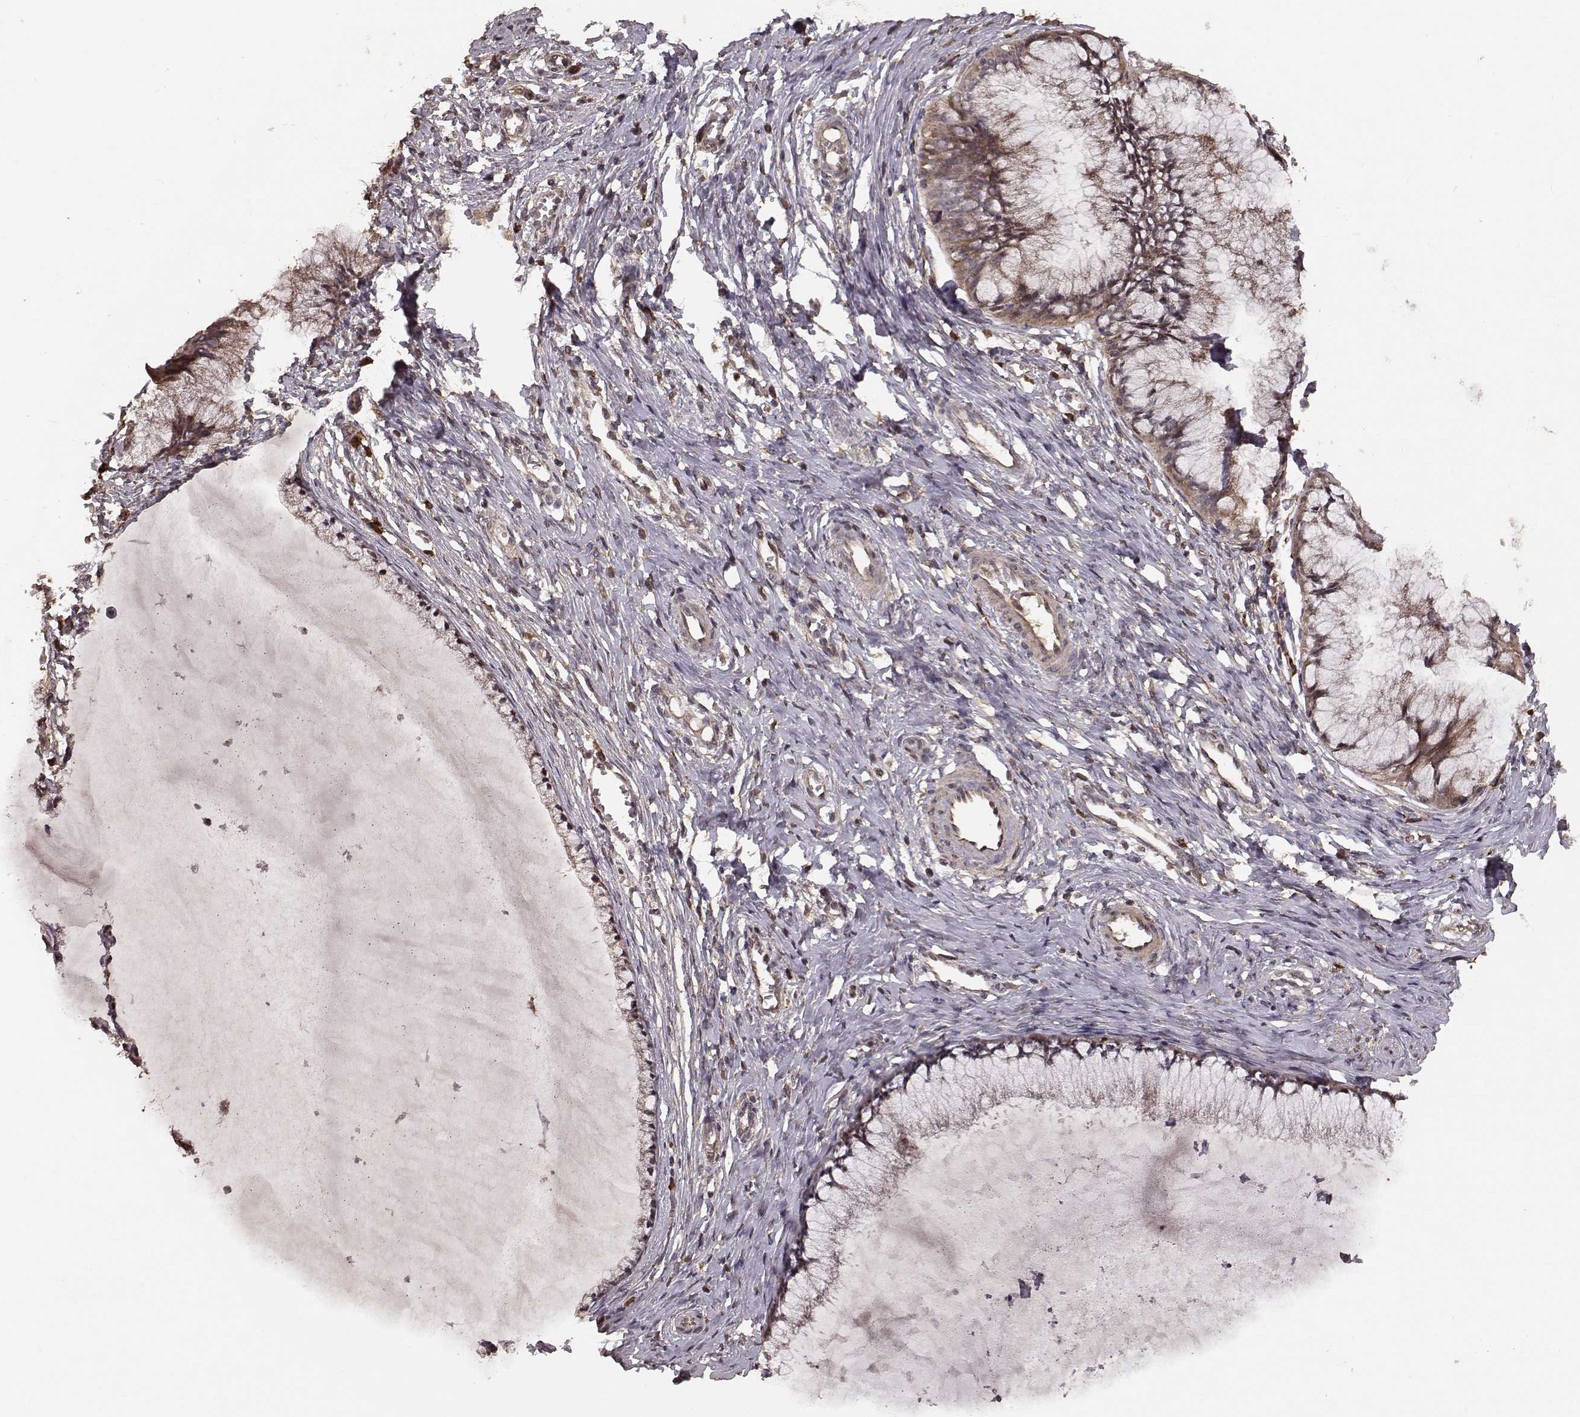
{"staining": {"intensity": "weak", "quantity": ">75%", "location": "cytoplasmic/membranous"}, "tissue": "cervical cancer", "cell_type": "Tumor cells", "image_type": "cancer", "snomed": [{"axis": "morphology", "description": "Squamous cell carcinoma, NOS"}, {"axis": "topography", "description": "Cervix"}], "caption": "This is an image of IHC staining of cervical cancer (squamous cell carcinoma), which shows weak positivity in the cytoplasmic/membranous of tumor cells.", "gene": "USP15", "patient": {"sex": "female", "age": 36}}